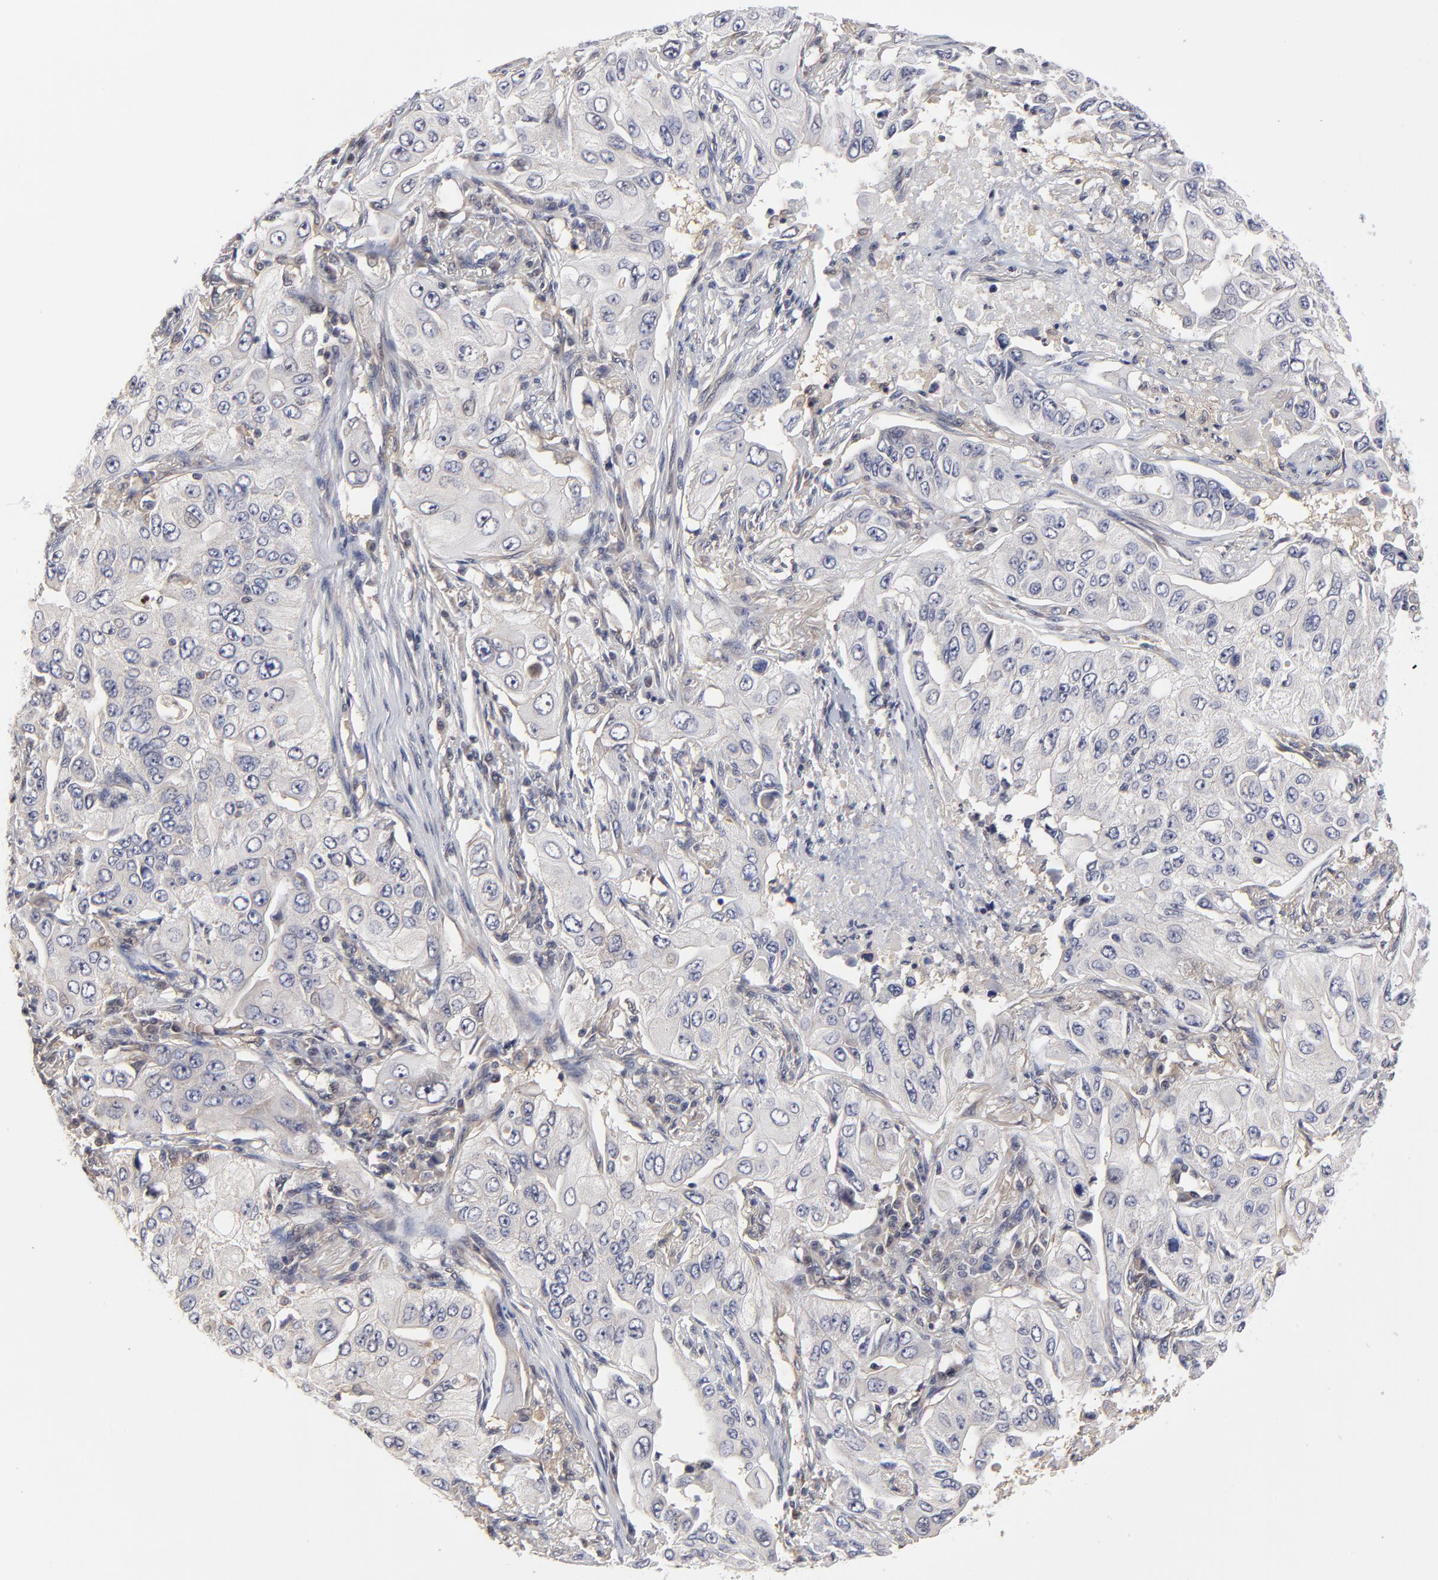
{"staining": {"intensity": "weak", "quantity": "<25%", "location": "cytoplasmic/membranous"}, "tissue": "lung cancer", "cell_type": "Tumor cells", "image_type": "cancer", "snomed": [{"axis": "morphology", "description": "Adenocarcinoma, NOS"}, {"axis": "topography", "description": "Lung"}], "caption": "High power microscopy image of an immunohistochemistry photomicrograph of lung cancer (adenocarcinoma), revealing no significant positivity in tumor cells.", "gene": "ZNF157", "patient": {"sex": "male", "age": 84}}